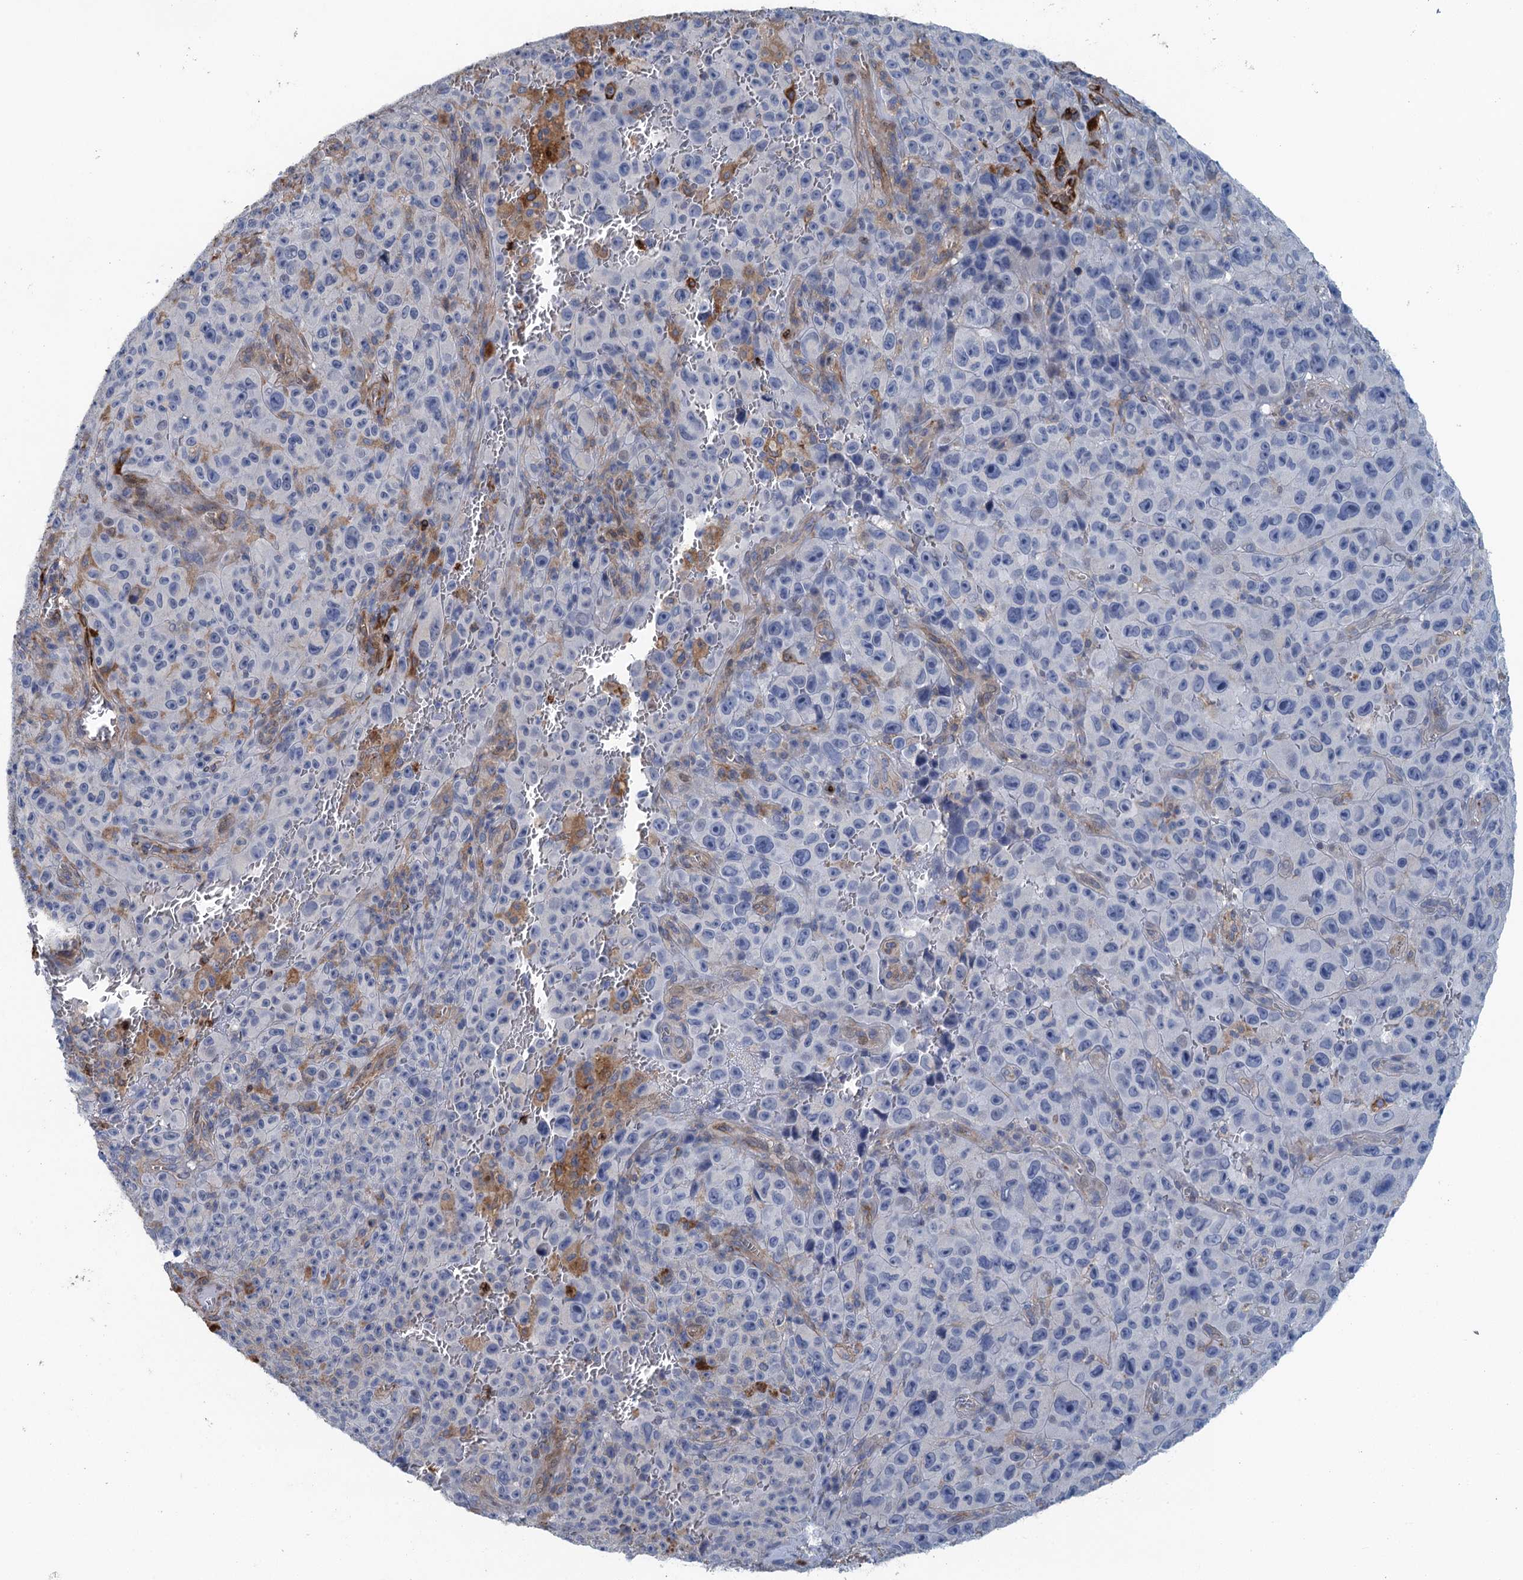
{"staining": {"intensity": "negative", "quantity": "none", "location": "none"}, "tissue": "melanoma", "cell_type": "Tumor cells", "image_type": "cancer", "snomed": [{"axis": "morphology", "description": "Malignant melanoma, NOS"}, {"axis": "topography", "description": "Skin"}], "caption": "IHC image of neoplastic tissue: human malignant melanoma stained with DAB displays no significant protein staining in tumor cells.", "gene": "RSAD2", "patient": {"sex": "female", "age": 82}}